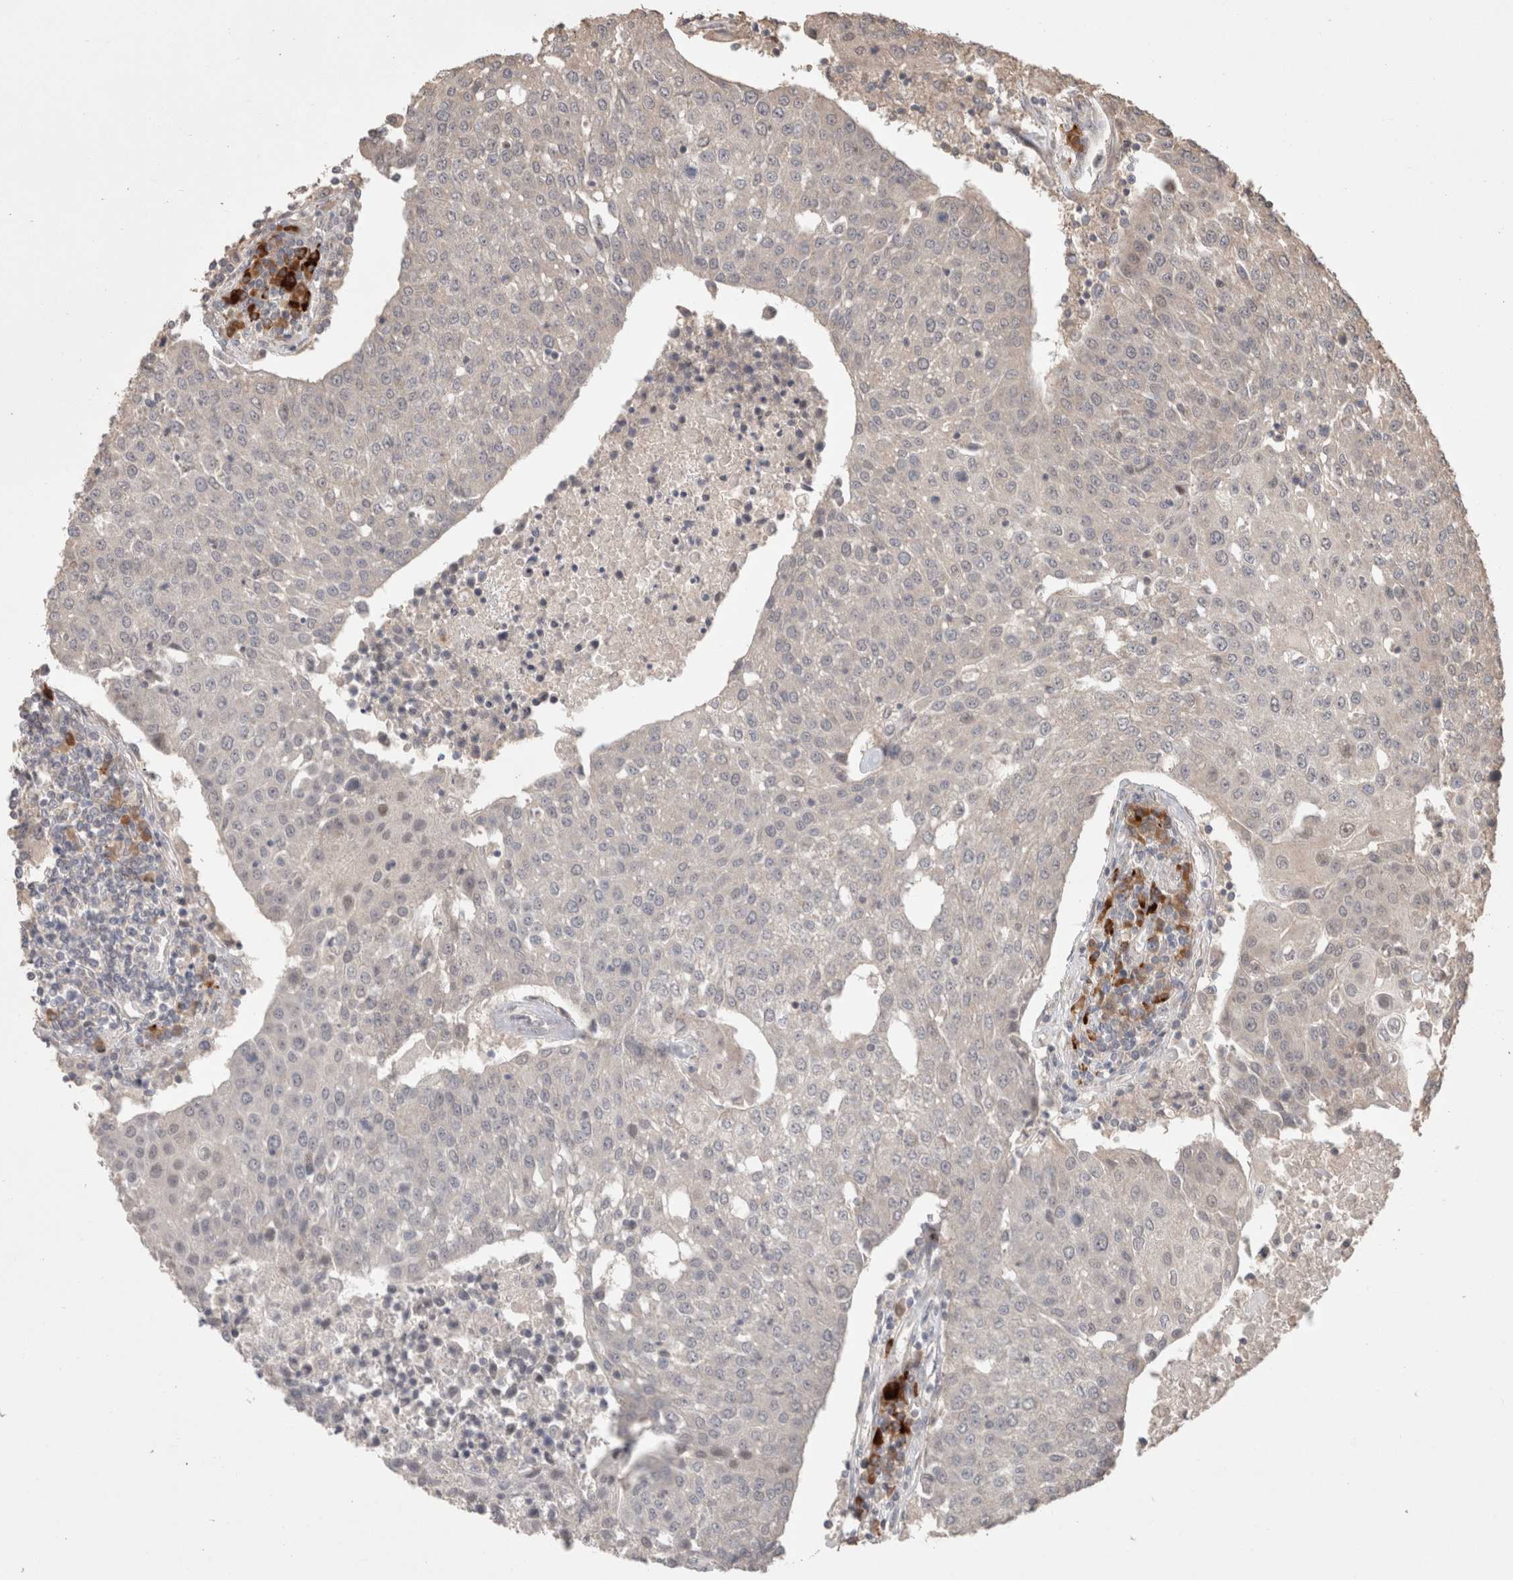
{"staining": {"intensity": "negative", "quantity": "none", "location": "none"}, "tissue": "urothelial cancer", "cell_type": "Tumor cells", "image_type": "cancer", "snomed": [{"axis": "morphology", "description": "Urothelial carcinoma, High grade"}, {"axis": "topography", "description": "Urinary bladder"}], "caption": "This is an immunohistochemistry photomicrograph of human urothelial carcinoma (high-grade). There is no positivity in tumor cells.", "gene": "HROB", "patient": {"sex": "female", "age": 85}}